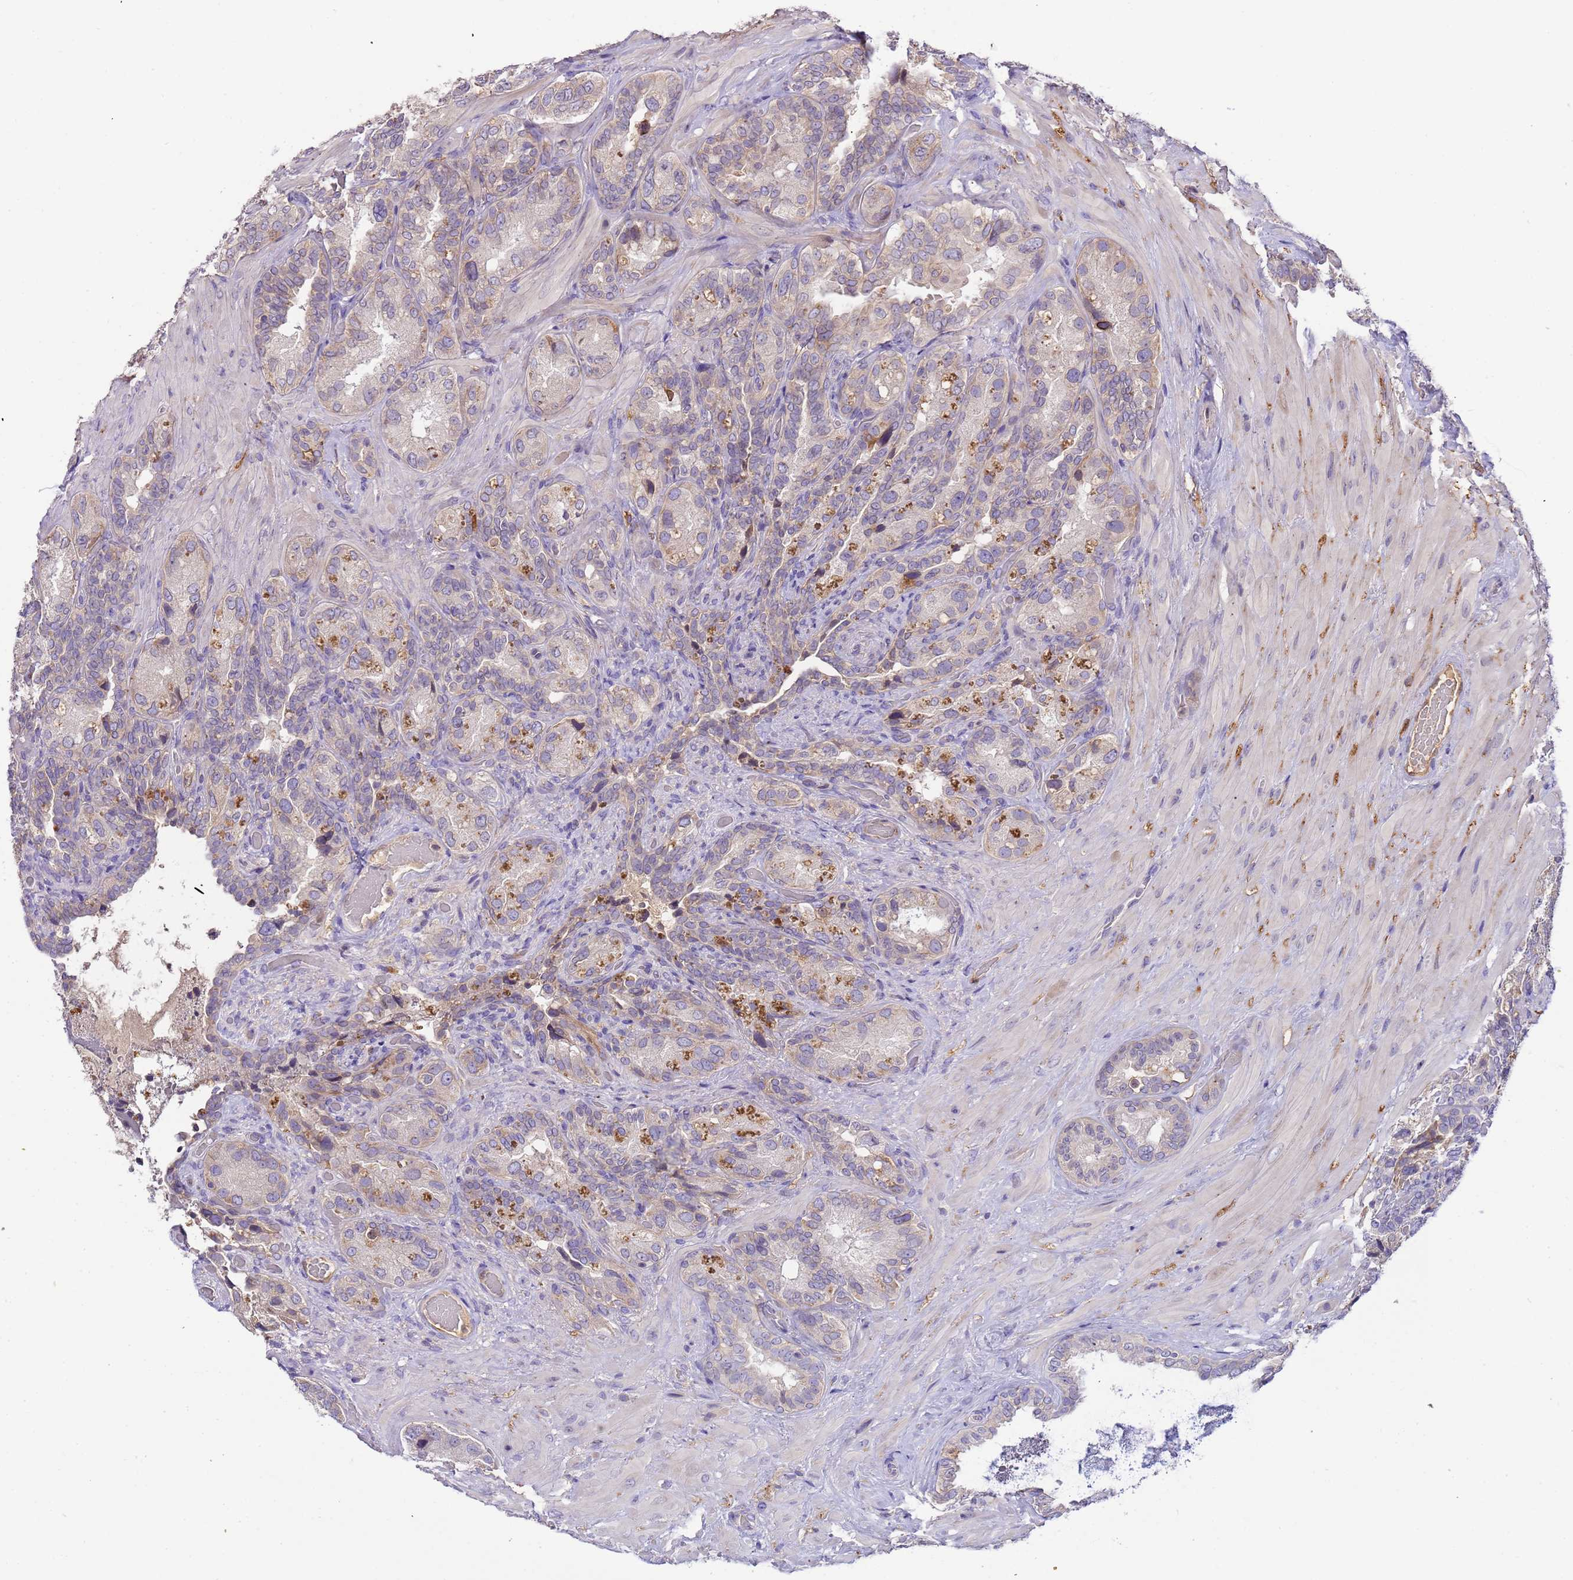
{"staining": {"intensity": "moderate", "quantity": "<25%", "location": "cytoplasmic/membranous"}, "tissue": "seminal vesicle", "cell_type": "Glandular cells", "image_type": "normal", "snomed": [{"axis": "morphology", "description": "Normal tissue, NOS"}, {"axis": "topography", "description": "Seminal veicle"}, {"axis": "topography", "description": "Peripheral nerve tissue"}], "caption": "This histopathology image shows immunohistochemistry (IHC) staining of unremarkable human seminal vesicle, with low moderate cytoplasmic/membranous expression in about <25% of glandular cells.", "gene": "PLCXD3", "patient": {"sex": "male", "age": 67}}